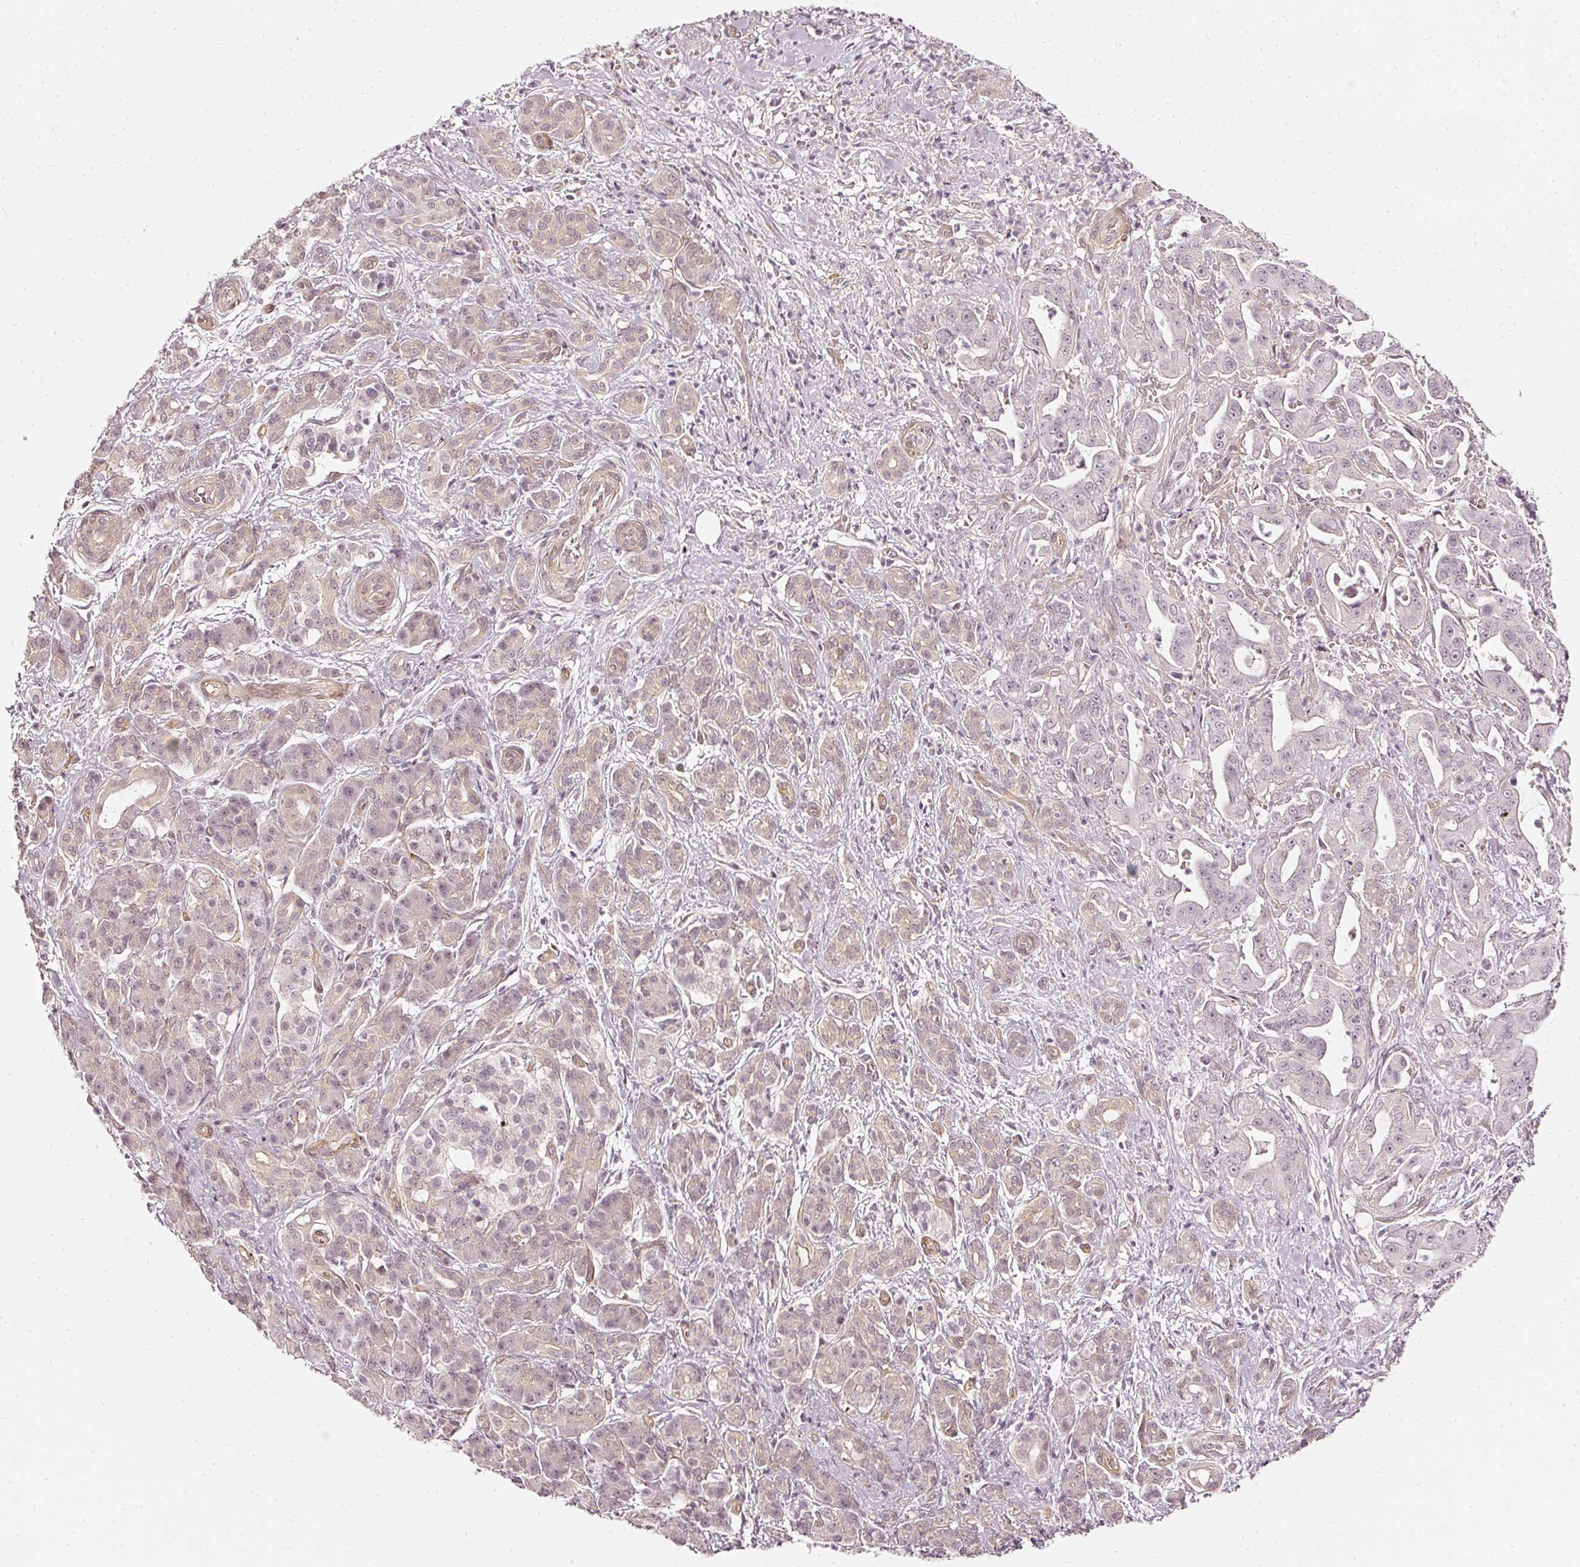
{"staining": {"intensity": "negative", "quantity": "none", "location": "none"}, "tissue": "pancreatic cancer", "cell_type": "Tumor cells", "image_type": "cancer", "snomed": [{"axis": "morphology", "description": "Adenocarcinoma, NOS"}, {"axis": "topography", "description": "Pancreas"}], "caption": "High magnification brightfield microscopy of pancreatic cancer stained with DAB (brown) and counterstained with hematoxylin (blue): tumor cells show no significant positivity.", "gene": "DRD2", "patient": {"sex": "male", "age": 57}}